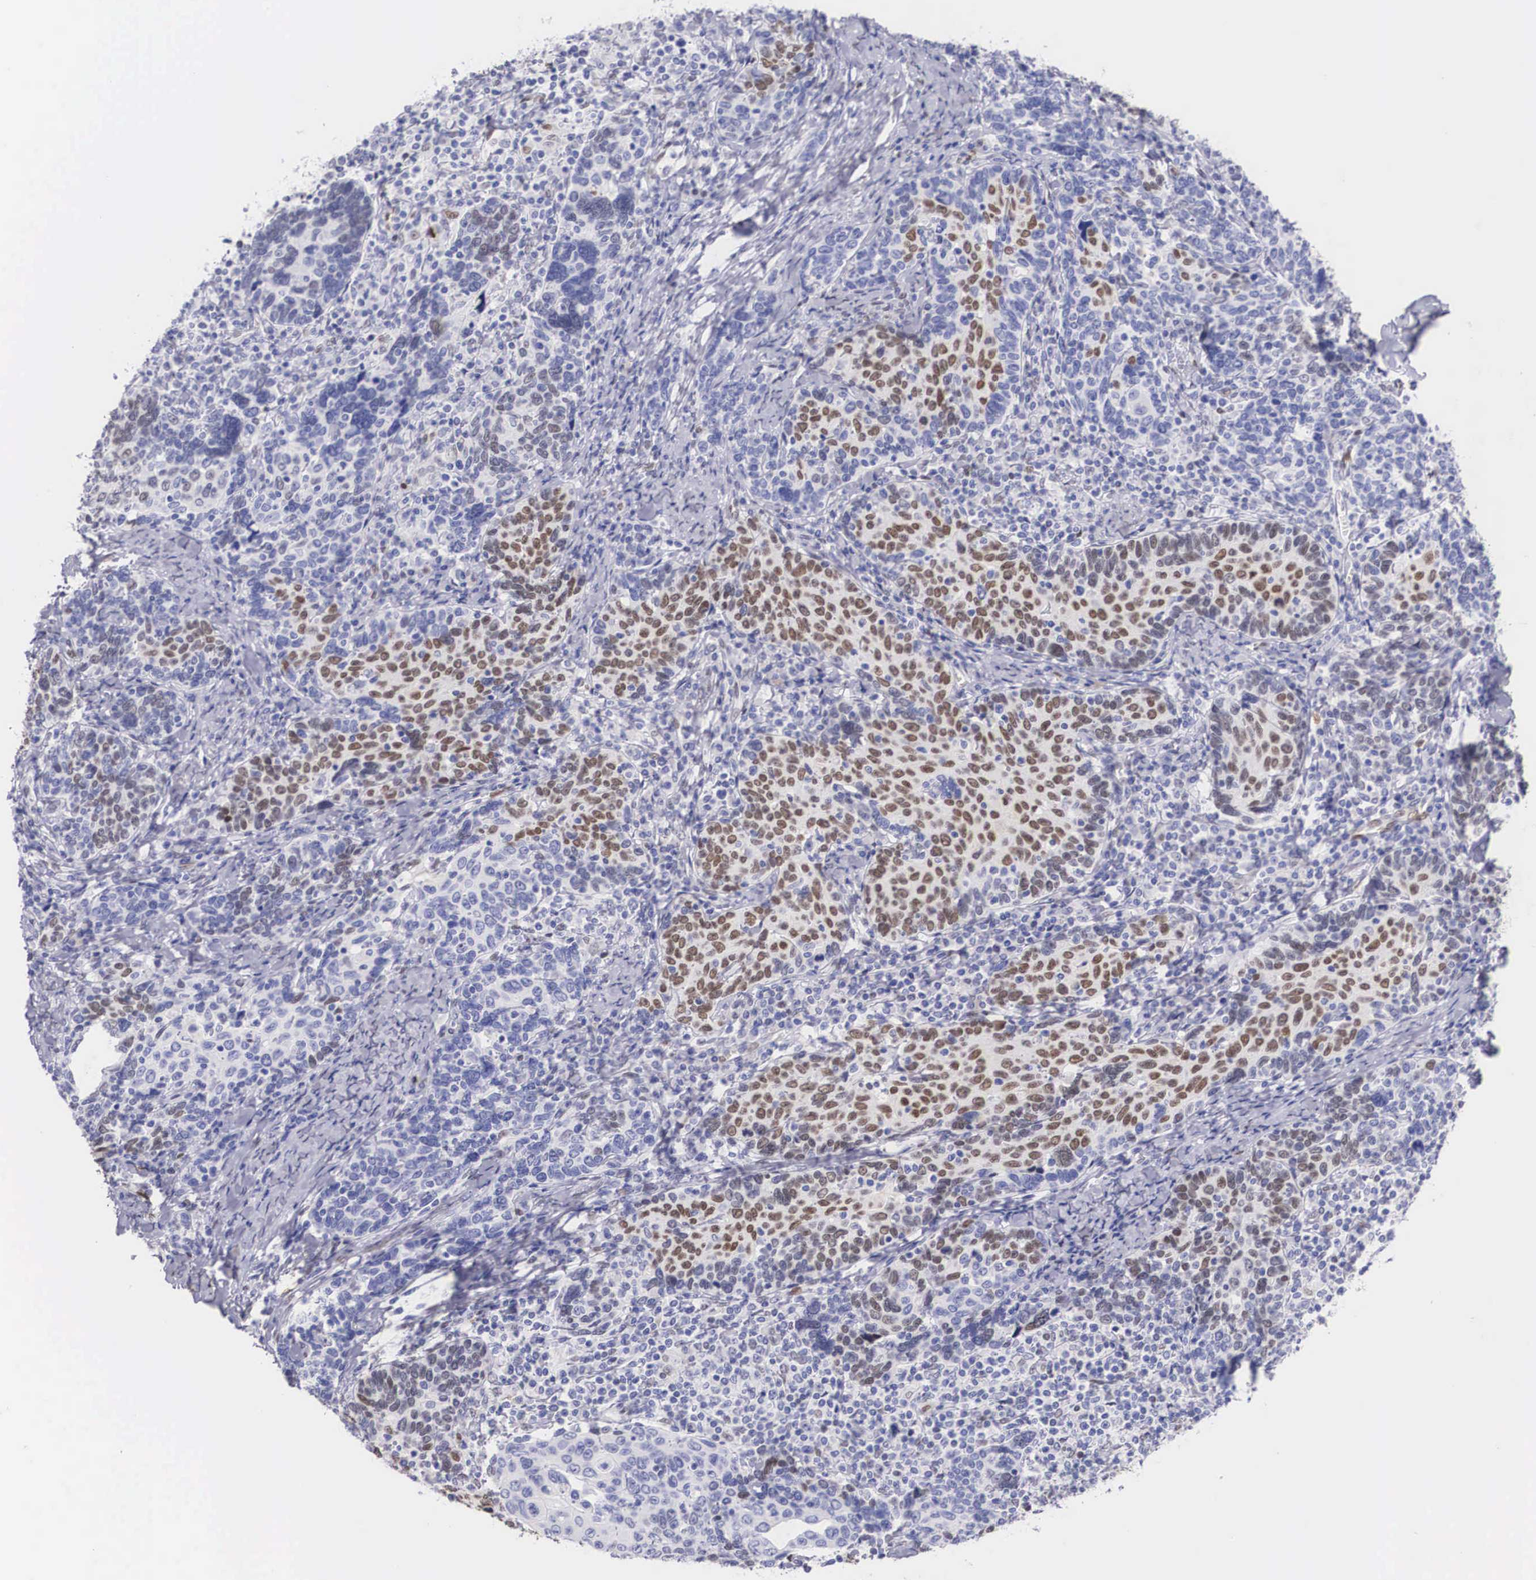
{"staining": {"intensity": "moderate", "quantity": "25%-75%", "location": "nuclear"}, "tissue": "cervical cancer", "cell_type": "Tumor cells", "image_type": "cancer", "snomed": [{"axis": "morphology", "description": "Squamous cell carcinoma, NOS"}, {"axis": "topography", "description": "Cervix"}], "caption": "IHC (DAB) staining of cervical cancer (squamous cell carcinoma) exhibits moderate nuclear protein positivity in approximately 25%-75% of tumor cells.", "gene": "HMGN5", "patient": {"sex": "female", "age": 41}}